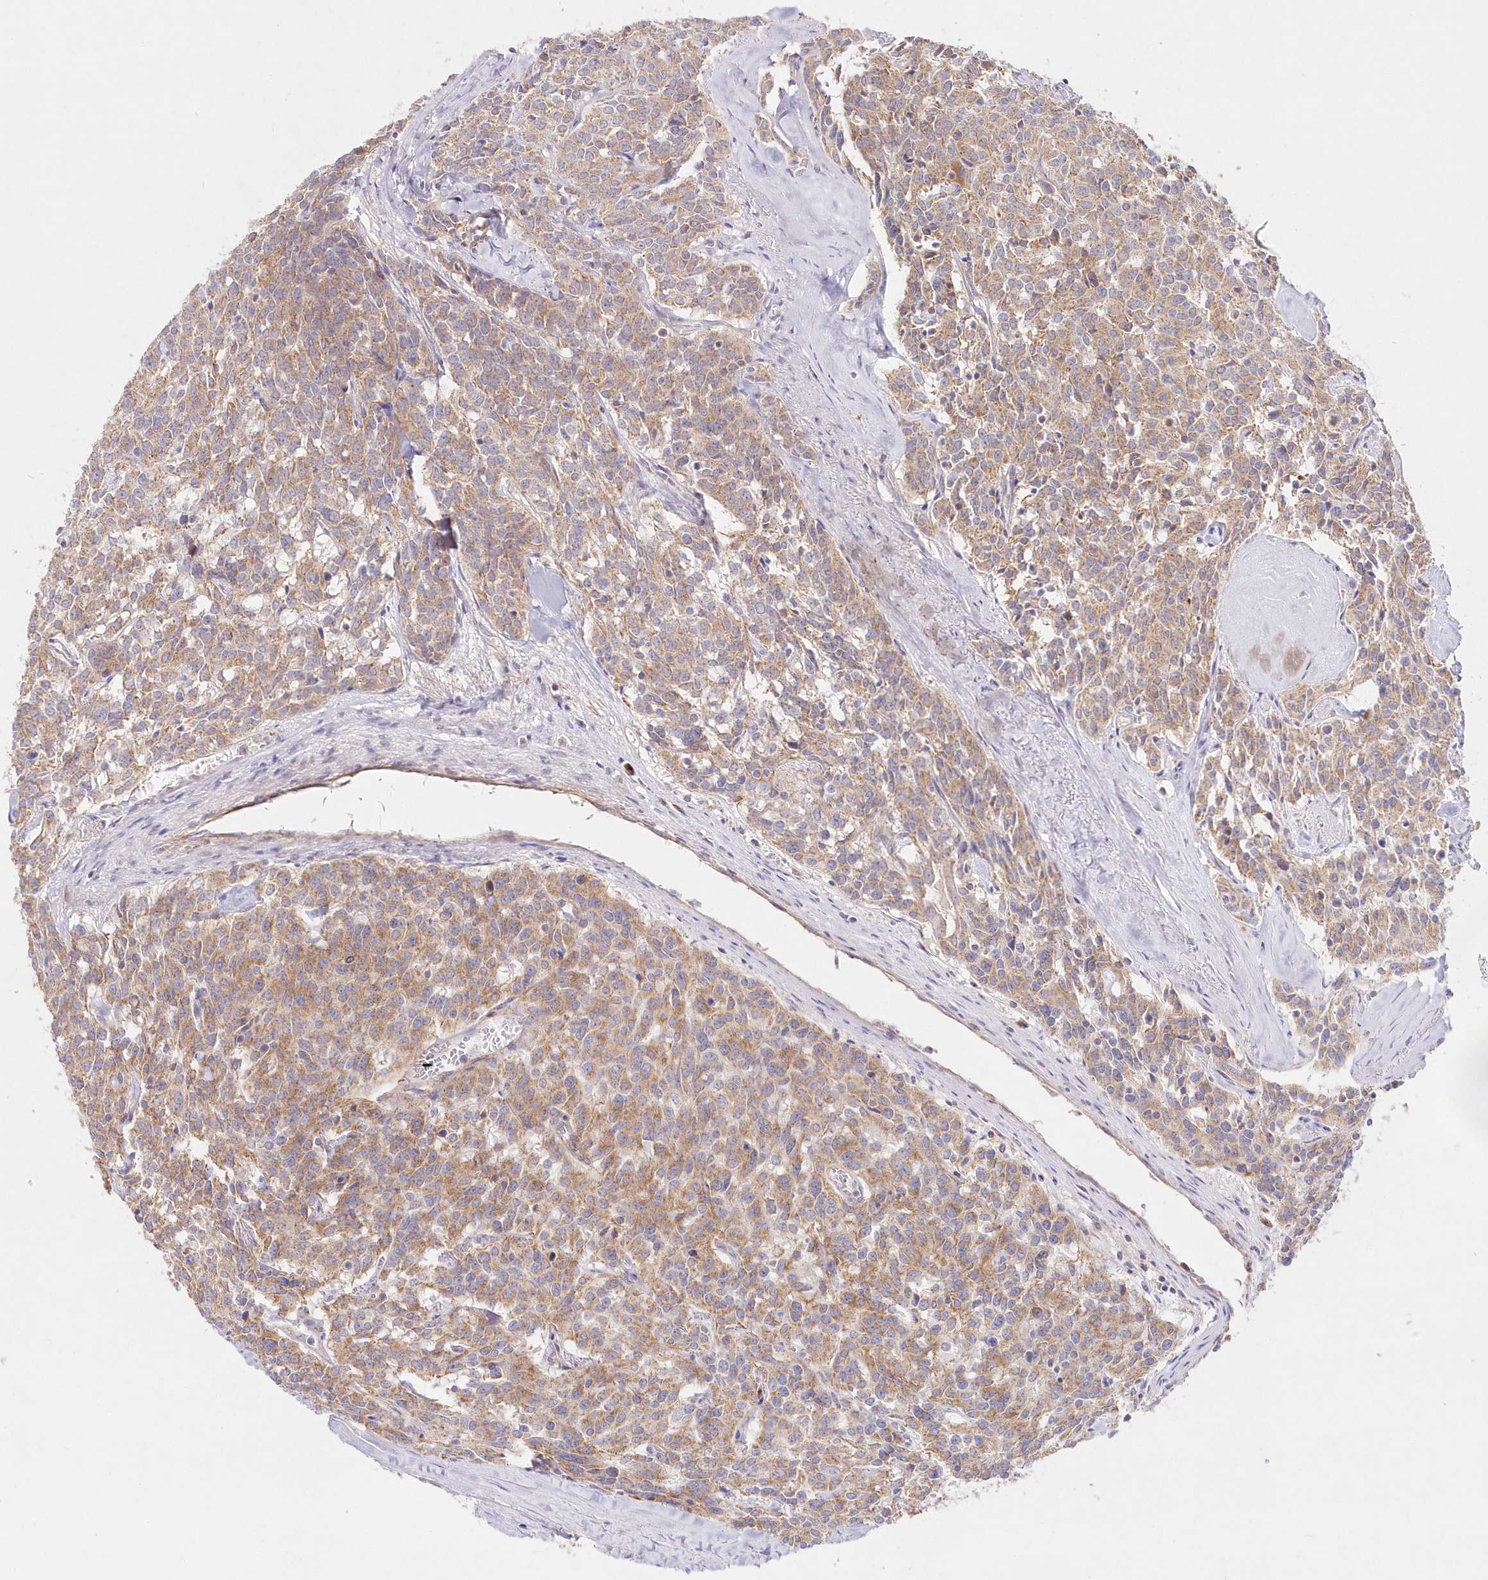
{"staining": {"intensity": "moderate", "quantity": ">75%", "location": "cytoplasmic/membranous"}, "tissue": "carcinoid", "cell_type": "Tumor cells", "image_type": "cancer", "snomed": [{"axis": "morphology", "description": "Carcinoid, malignant, NOS"}, {"axis": "topography", "description": "Lung"}], "caption": "IHC micrograph of neoplastic tissue: carcinoid (malignant) stained using immunohistochemistry (IHC) exhibits medium levels of moderate protein expression localized specifically in the cytoplasmic/membranous of tumor cells, appearing as a cytoplasmic/membranous brown color.", "gene": "DNA2", "patient": {"sex": "female", "age": 46}}